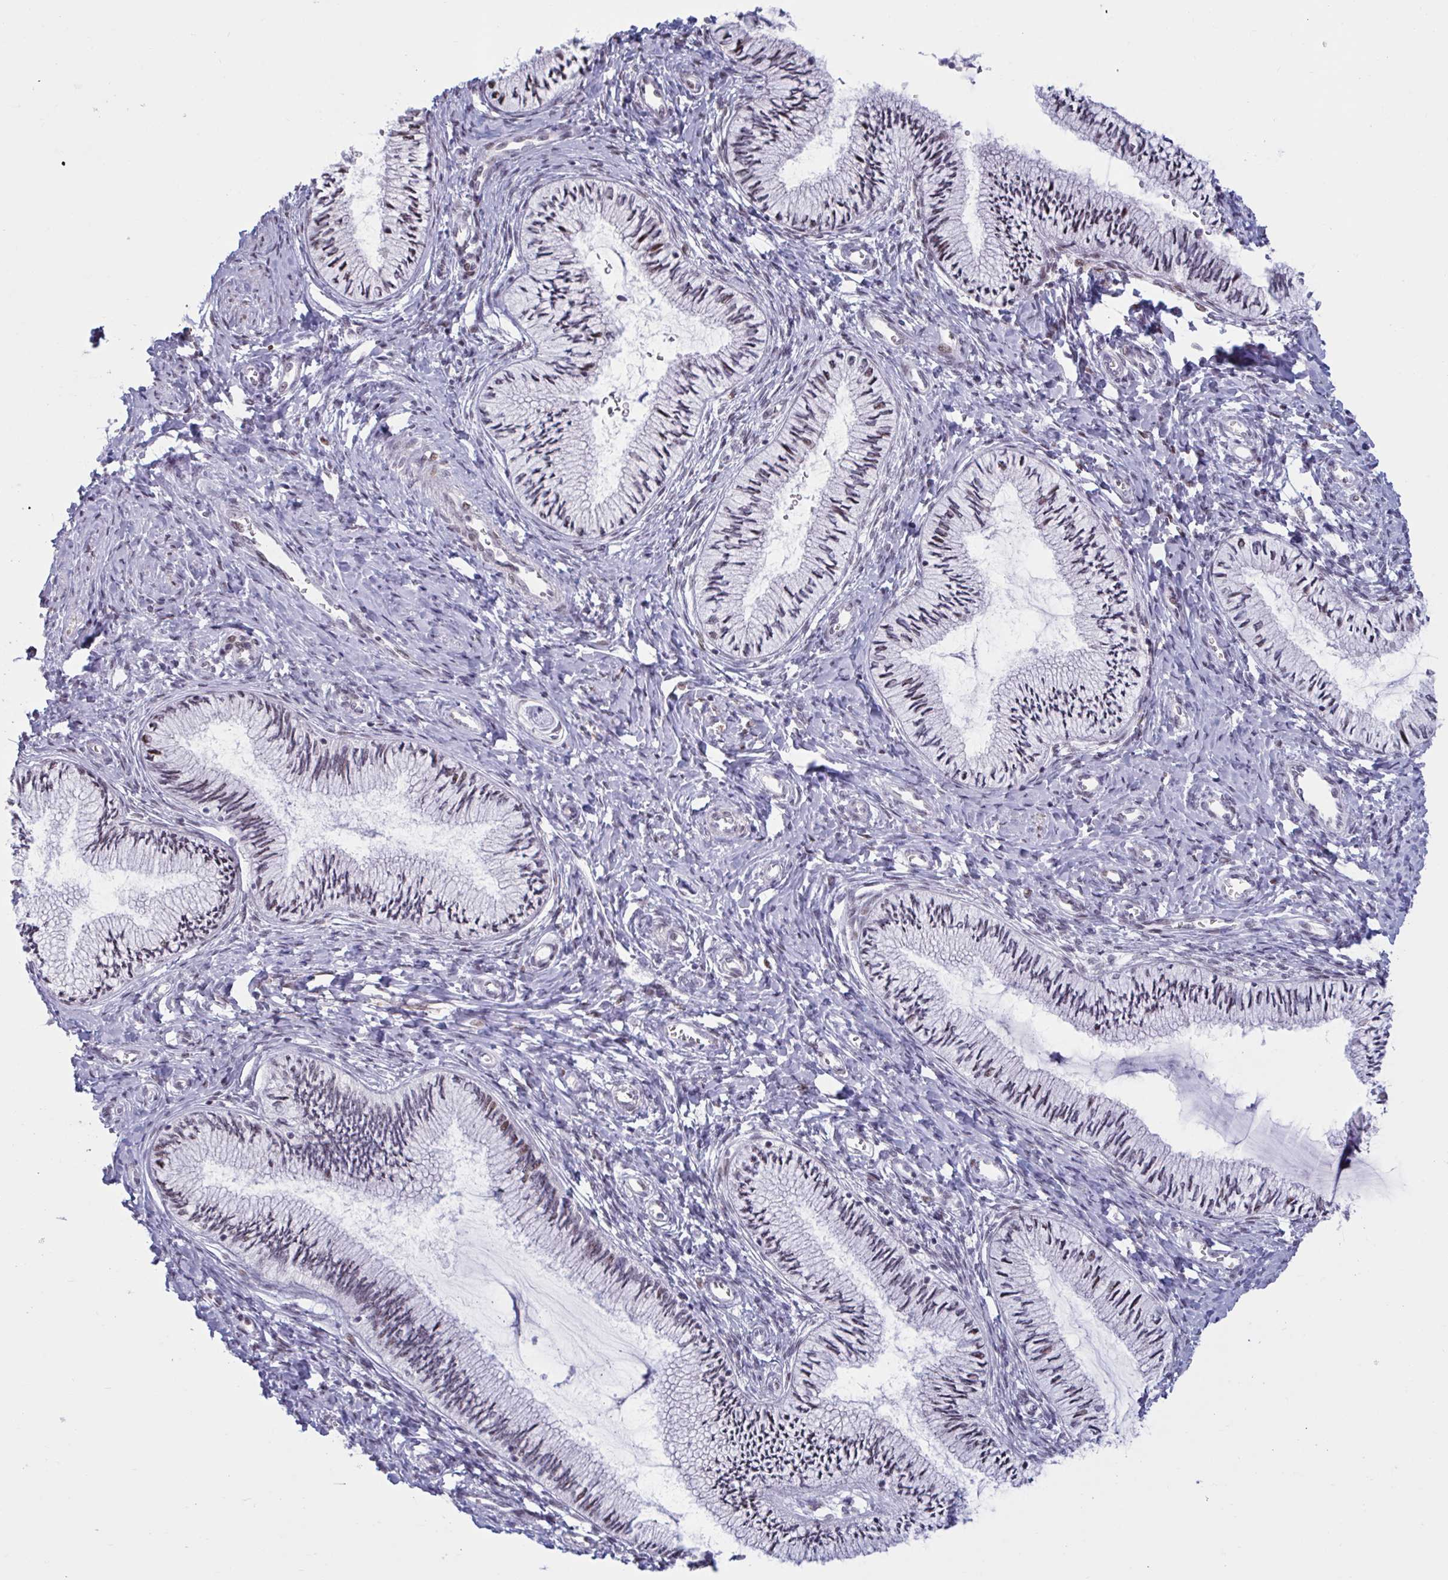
{"staining": {"intensity": "moderate", "quantity": "<25%", "location": "nuclear"}, "tissue": "cervix", "cell_type": "Glandular cells", "image_type": "normal", "snomed": [{"axis": "morphology", "description": "Normal tissue, NOS"}, {"axis": "topography", "description": "Cervix"}], "caption": "Immunohistochemistry staining of benign cervix, which demonstrates low levels of moderate nuclear expression in about <25% of glandular cells indicating moderate nuclear protein staining. The staining was performed using DAB (brown) for protein detection and nuclei were counterstained in hematoxylin (blue).", "gene": "HSD17B6", "patient": {"sex": "female", "age": 24}}